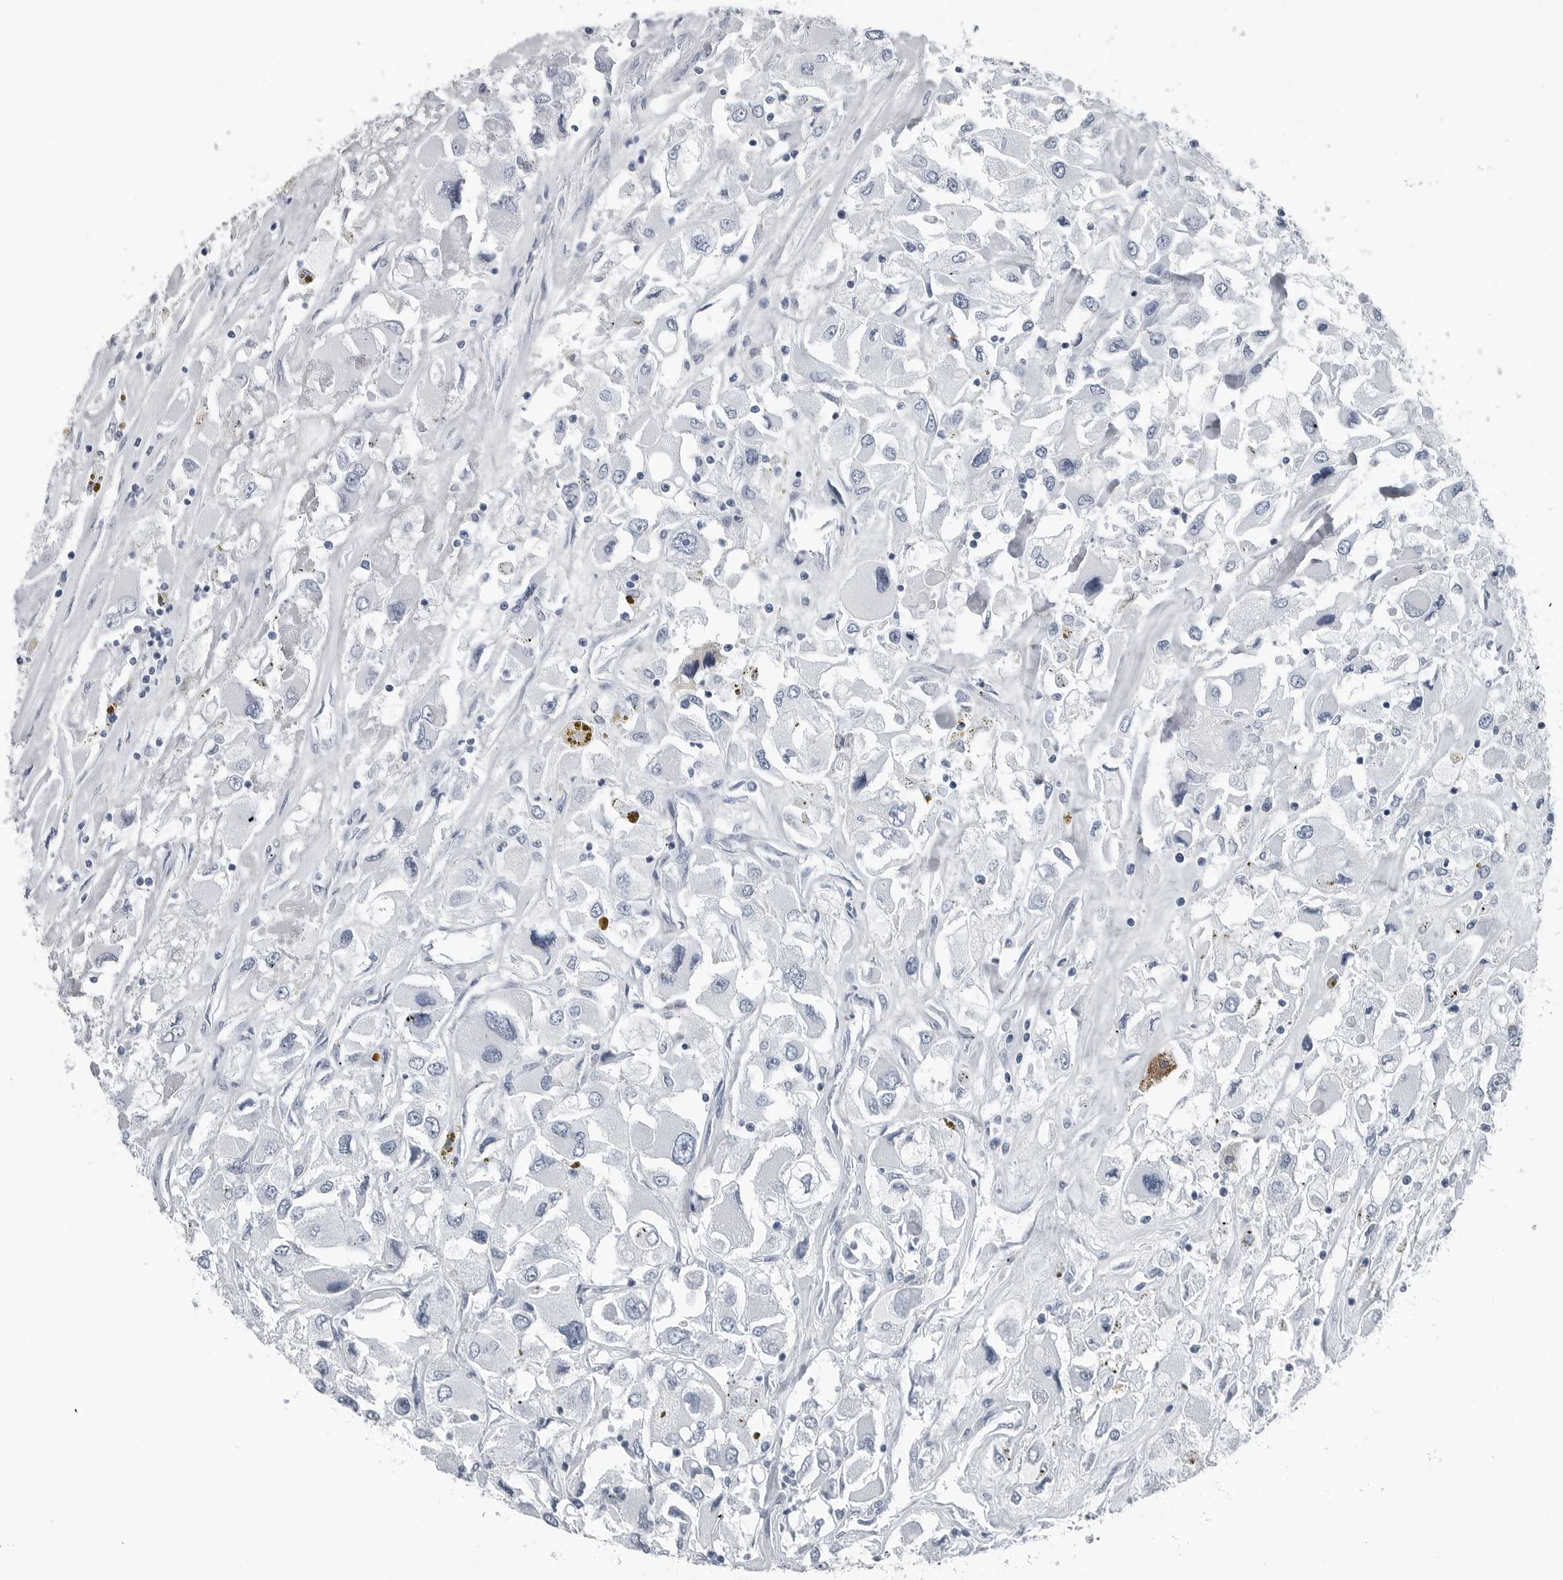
{"staining": {"intensity": "negative", "quantity": "none", "location": "none"}, "tissue": "renal cancer", "cell_type": "Tumor cells", "image_type": "cancer", "snomed": [{"axis": "morphology", "description": "Adenocarcinoma, NOS"}, {"axis": "topography", "description": "Kidney"}], "caption": "A histopathology image of adenocarcinoma (renal) stained for a protein demonstrates no brown staining in tumor cells.", "gene": "SPINK1", "patient": {"sex": "female", "age": 52}}